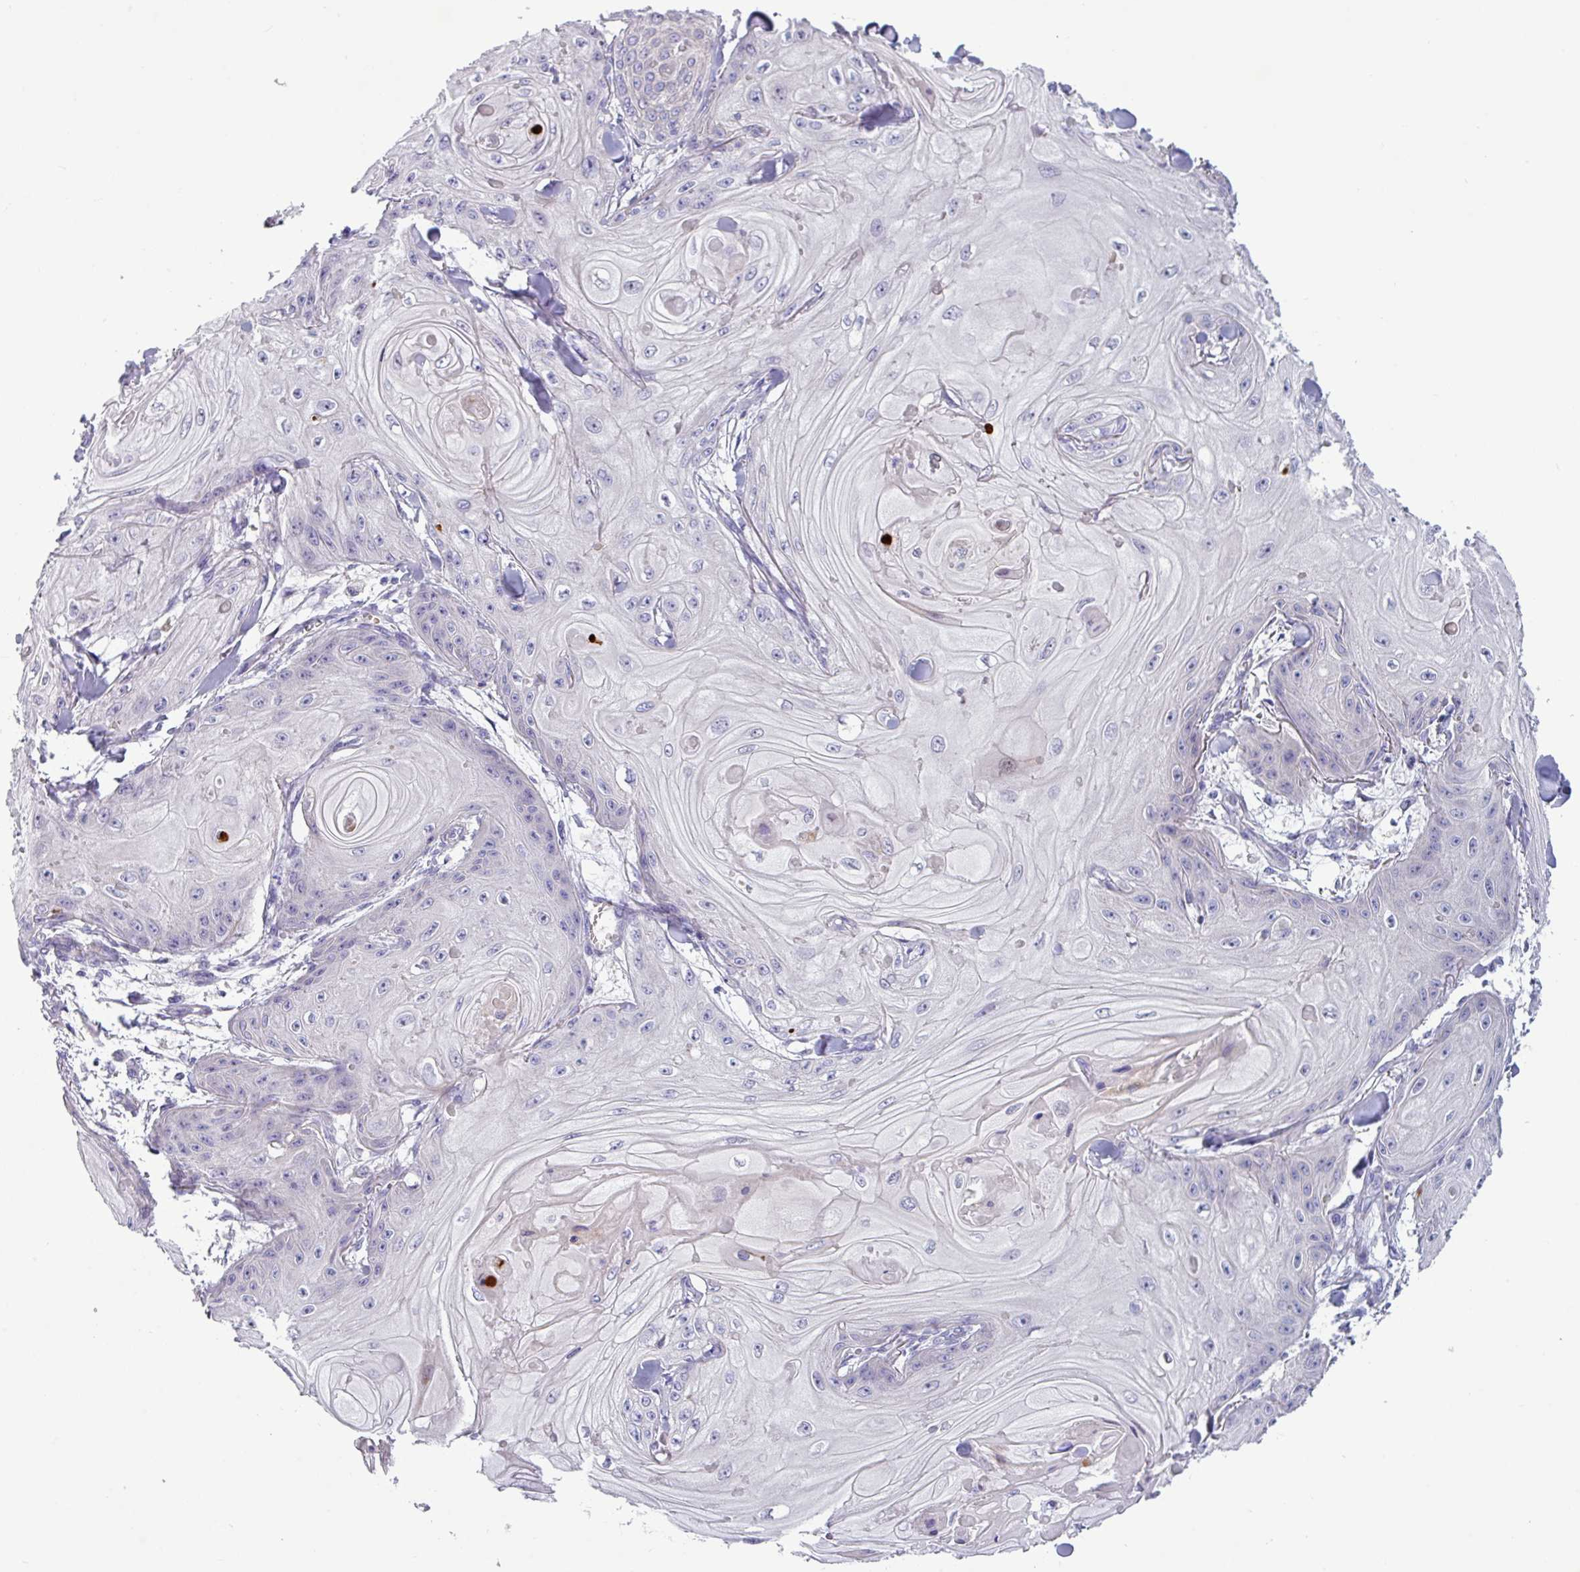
{"staining": {"intensity": "negative", "quantity": "none", "location": "none"}, "tissue": "skin cancer", "cell_type": "Tumor cells", "image_type": "cancer", "snomed": [{"axis": "morphology", "description": "Squamous cell carcinoma, NOS"}, {"axis": "topography", "description": "Skin"}], "caption": "The histopathology image shows no staining of tumor cells in skin cancer.", "gene": "ACAP3", "patient": {"sex": "male", "age": 74}}